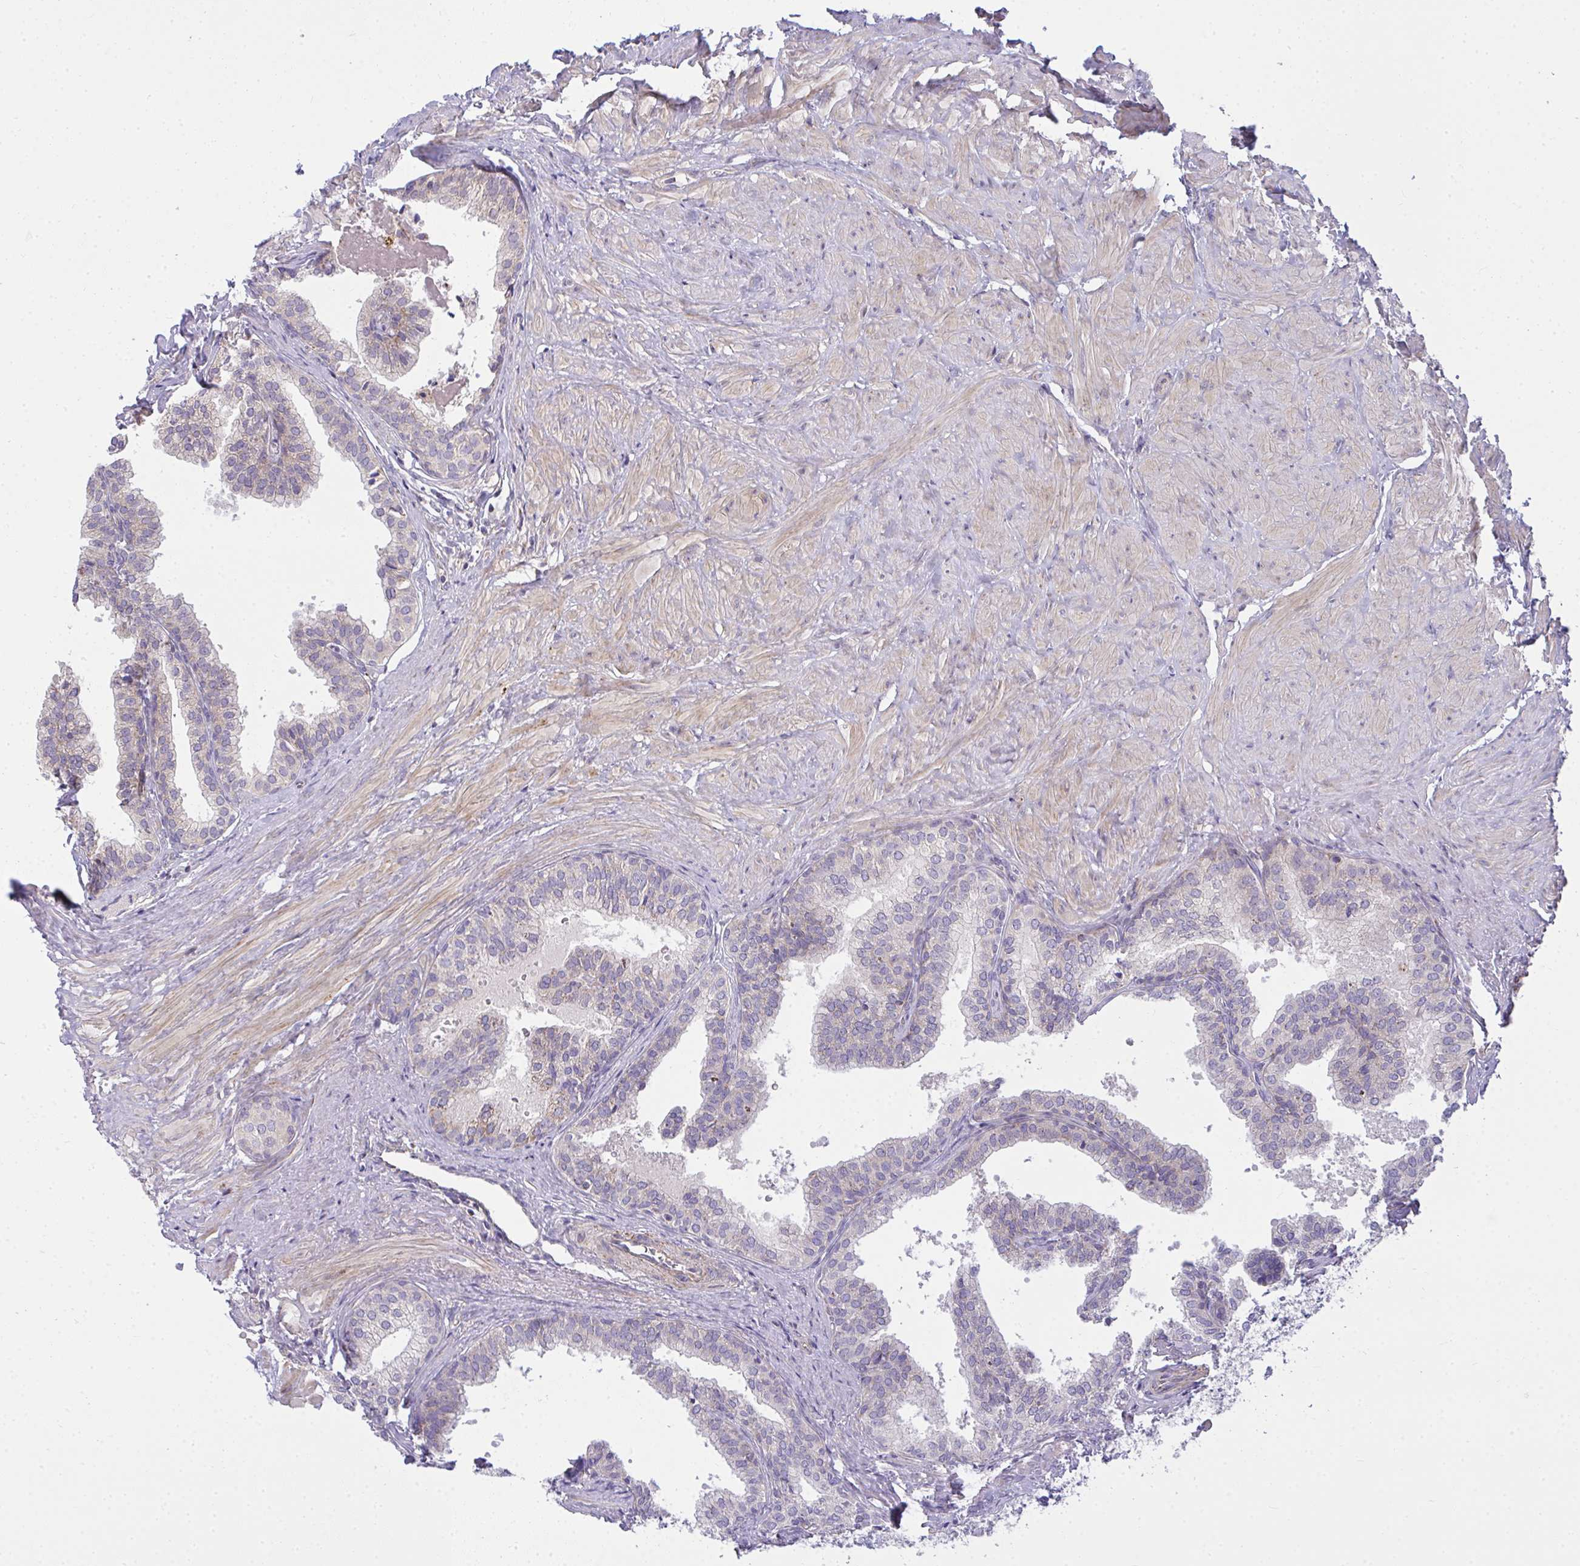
{"staining": {"intensity": "weak", "quantity": "25%-75%", "location": "cytoplasmic/membranous"}, "tissue": "prostate", "cell_type": "Glandular cells", "image_type": "normal", "snomed": [{"axis": "morphology", "description": "Normal tissue, NOS"}, {"axis": "topography", "description": "Prostate"}, {"axis": "topography", "description": "Peripheral nerve tissue"}], "caption": "Immunohistochemistry (IHC) staining of benign prostate, which reveals low levels of weak cytoplasmic/membranous staining in about 25%-75% of glandular cells indicating weak cytoplasmic/membranous protein staining. The staining was performed using DAB (3,3'-diaminobenzidine) (brown) for protein detection and nuclei were counterstained in hematoxylin (blue).", "gene": "SRRM4", "patient": {"sex": "male", "age": 55}}